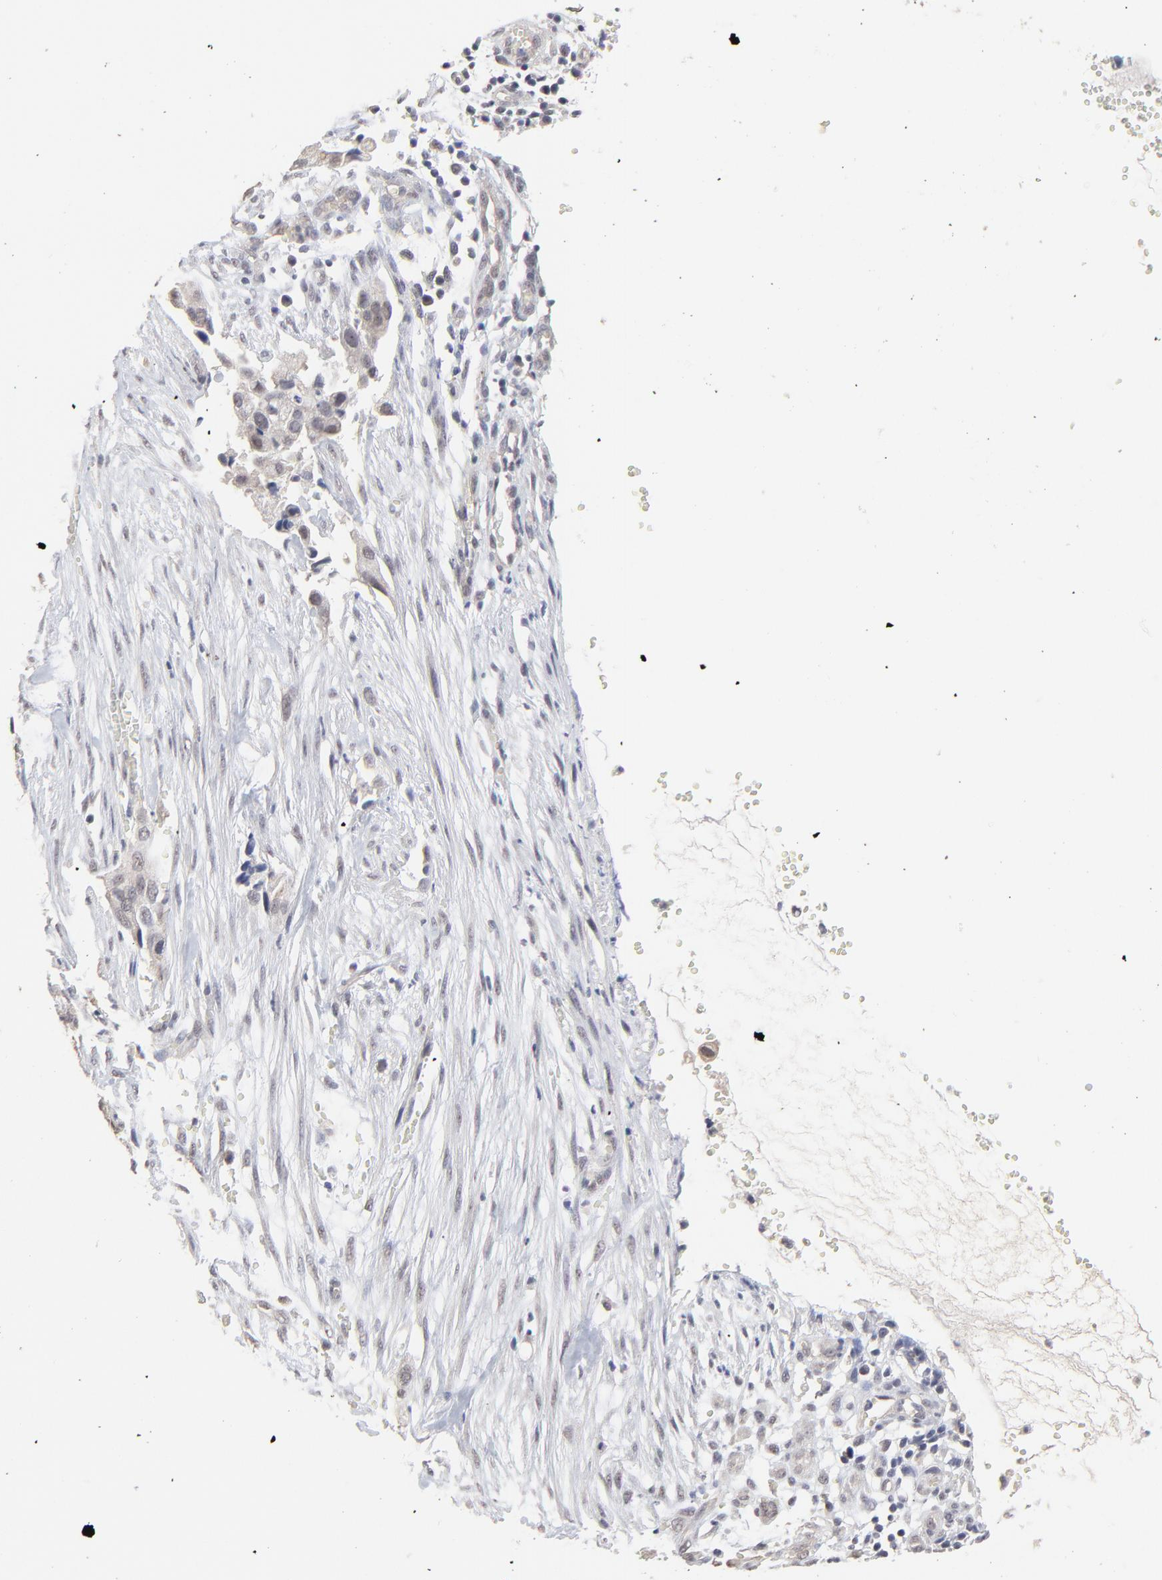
{"staining": {"intensity": "weak", "quantity": "<25%", "location": "cytoplasmic/membranous,nuclear"}, "tissue": "cervical cancer", "cell_type": "Tumor cells", "image_type": "cancer", "snomed": [{"axis": "morphology", "description": "Normal tissue, NOS"}, {"axis": "morphology", "description": "Squamous cell carcinoma, NOS"}, {"axis": "topography", "description": "Cervix"}], "caption": "High magnification brightfield microscopy of cervical cancer stained with DAB (brown) and counterstained with hematoxylin (blue): tumor cells show no significant expression. The staining is performed using DAB brown chromogen with nuclei counter-stained in using hematoxylin.", "gene": "FAM199X", "patient": {"sex": "female", "age": 45}}